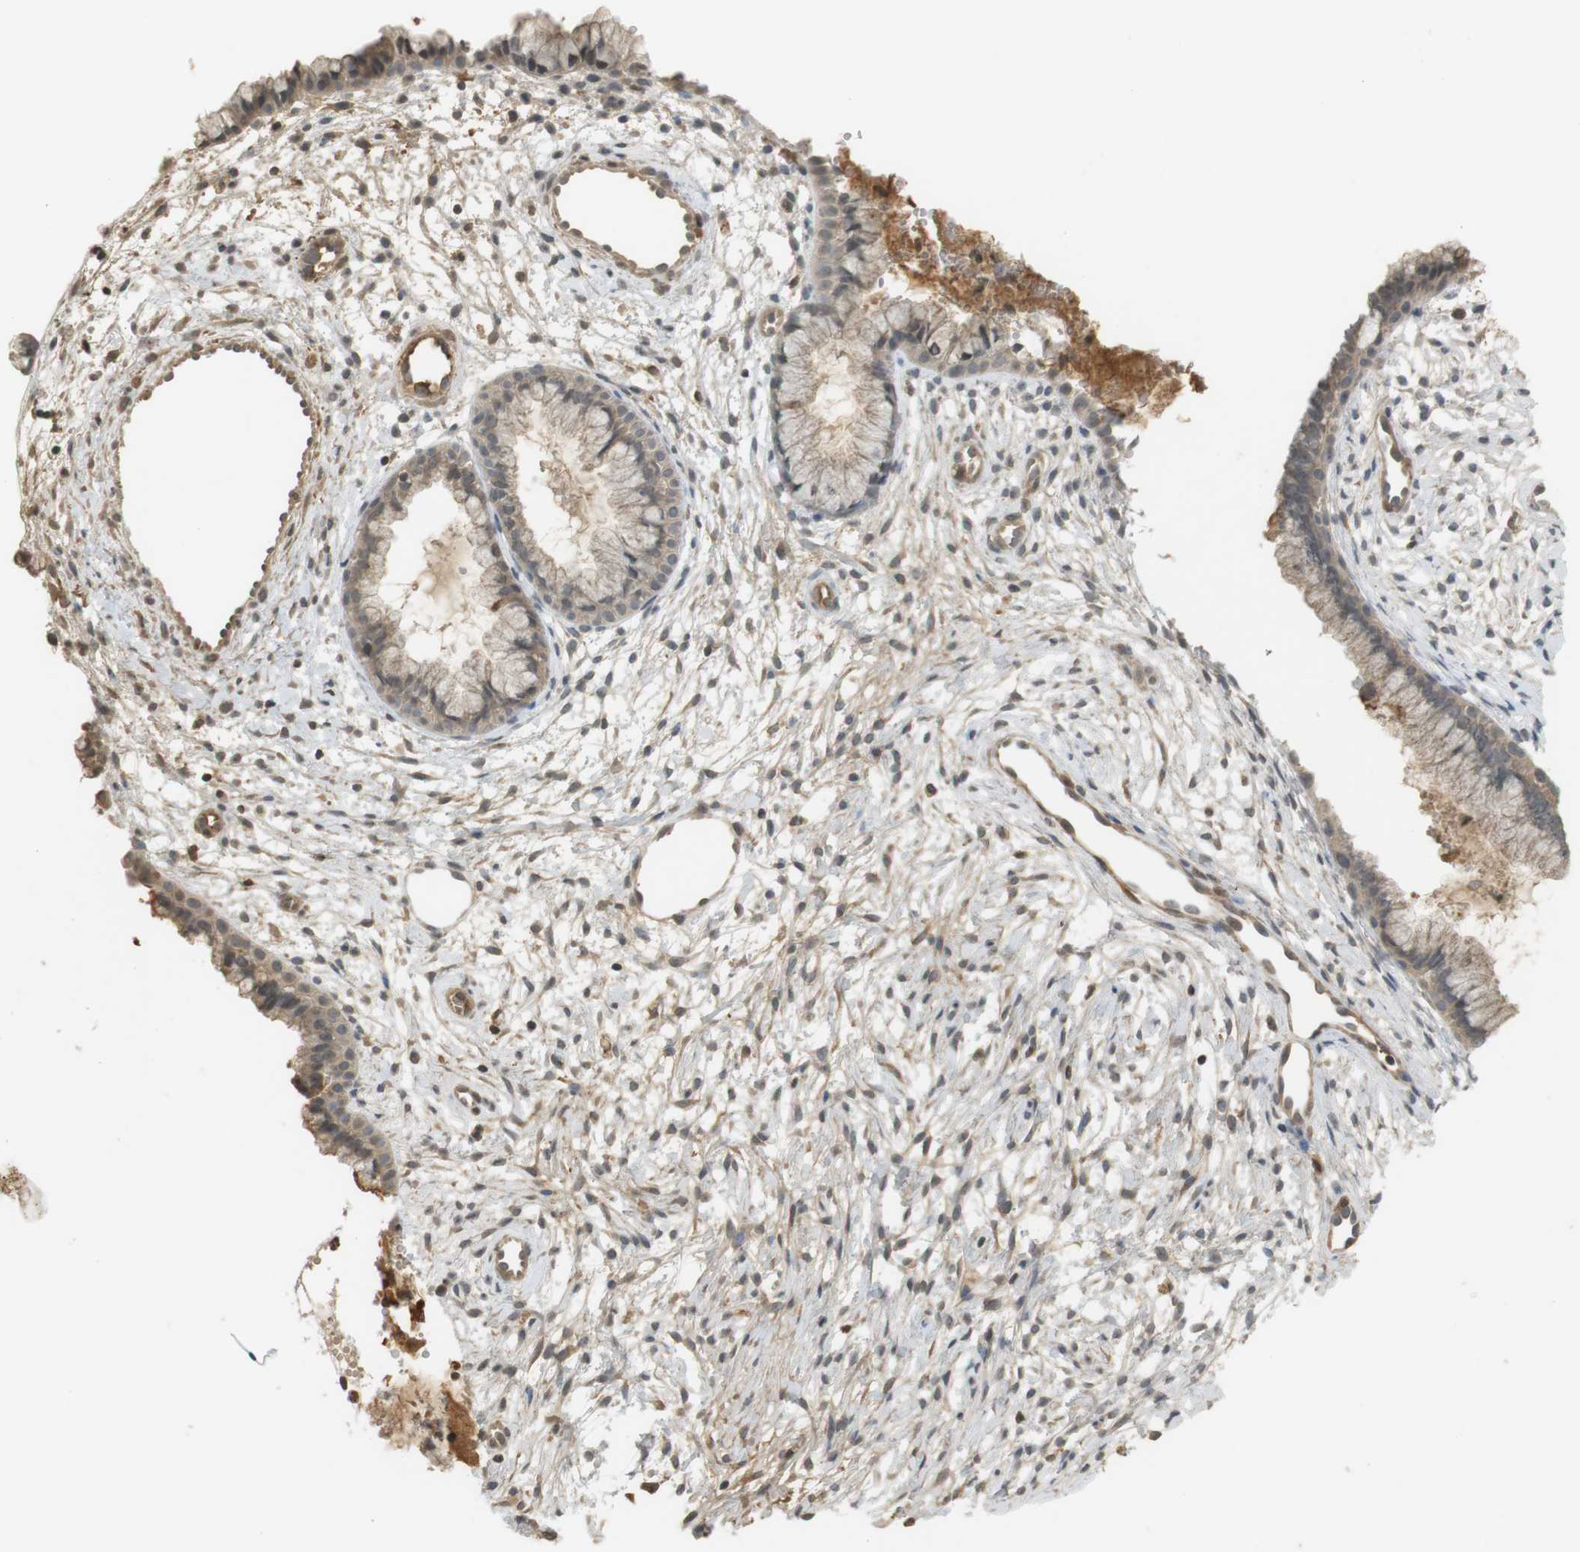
{"staining": {"intensity": "weak", "quantity": ">75%", "location": "cytoplasmic/membranous,nuclear"}, "tissue": "cervix", "cell_type": "Glandular cells", "image_type": "normal", "snomed": [{"axis": "morphology", "description": "Normal tissue, NOS"}, {"axis": "topography", "description": "Cervix"}], "caption": "Cervix stained for a protein (brown) displays weak cytoplasmic/membranous,nuclear positive staining in about >75% of glandular cells.", "gene": "SRR", "patient": {"sex": "female", "age": 39}}